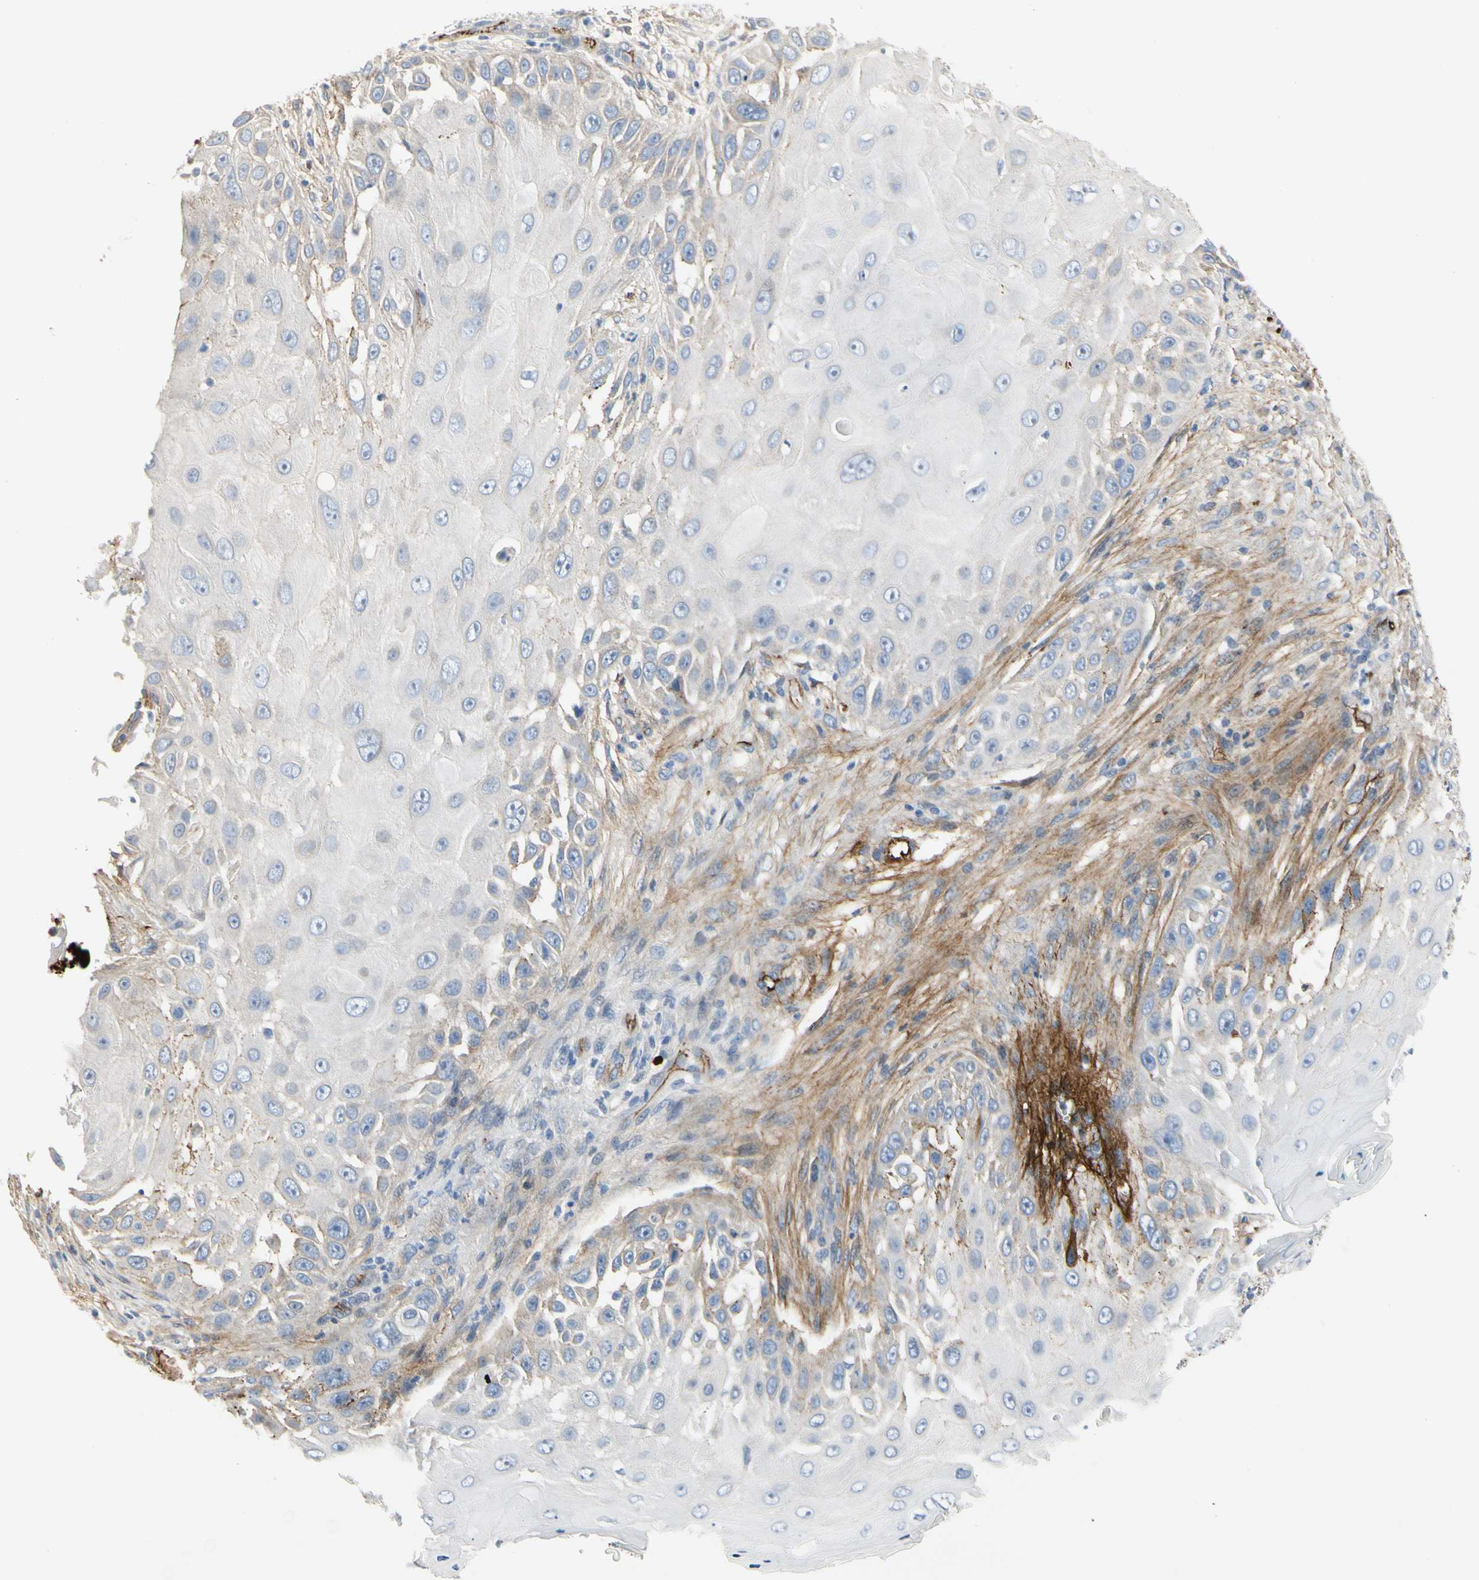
{"staining": {"intensity": "weak", "quantity": "<25%", "location": "cytoplasmic/membranous"}, "tissue": "skin cancer", "cell_type": "Tumor cells", "image_type": "cancer", "snomed": [{"axis": "morphology", "description": "Squamous cell carcinoma, NOS"}, {"axis": "topography", "description": "Skin"}], "caption": "Immunohistochemistry (IHC) micrograph of human squamous cell carcinoma (skin) stained for a protein (brown), which shows no expression in tumor cells.", "gene": "FGB", "patient": {"sex": "female", "age": 44}}